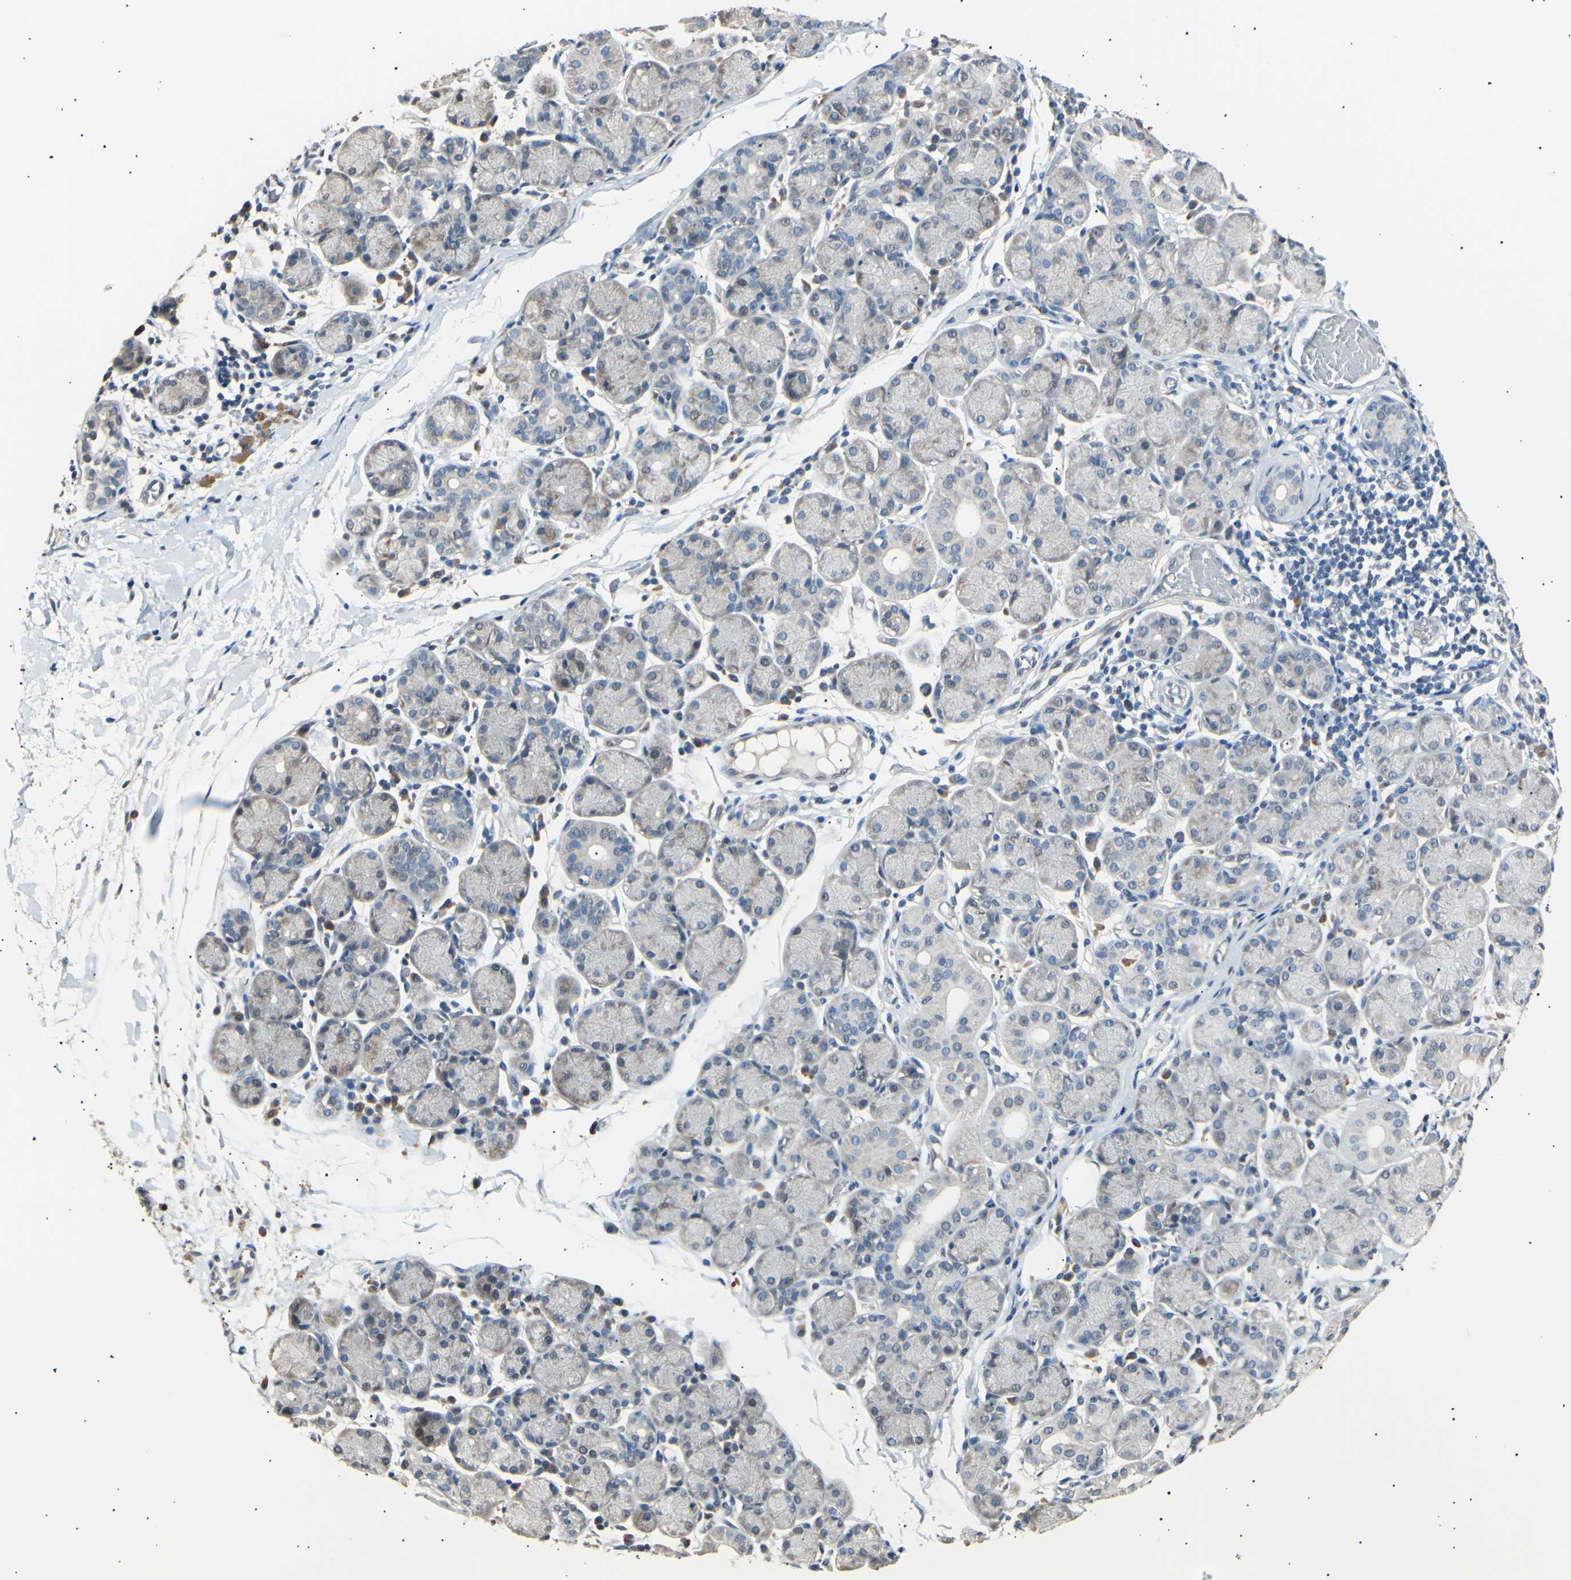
{"staining": {"intensity": "weak", "quantity": "<25%", "location": "cytoplasmic/membranous"}, "tissue": "salivary gland", "cell_type": "Glandular cells", "image_type": "normal", "snomed": [{"axis": "morphology", "description": "Normal tissue, NOS"}, {"axis": "topography", "description": "Salivary gland"}], "caption": "Salivary gland stained for a protein using immunohistochemistry shows no expression glandular cells.", "gene": "LDLR", "patient": {"sex": "female", "age": 24}}